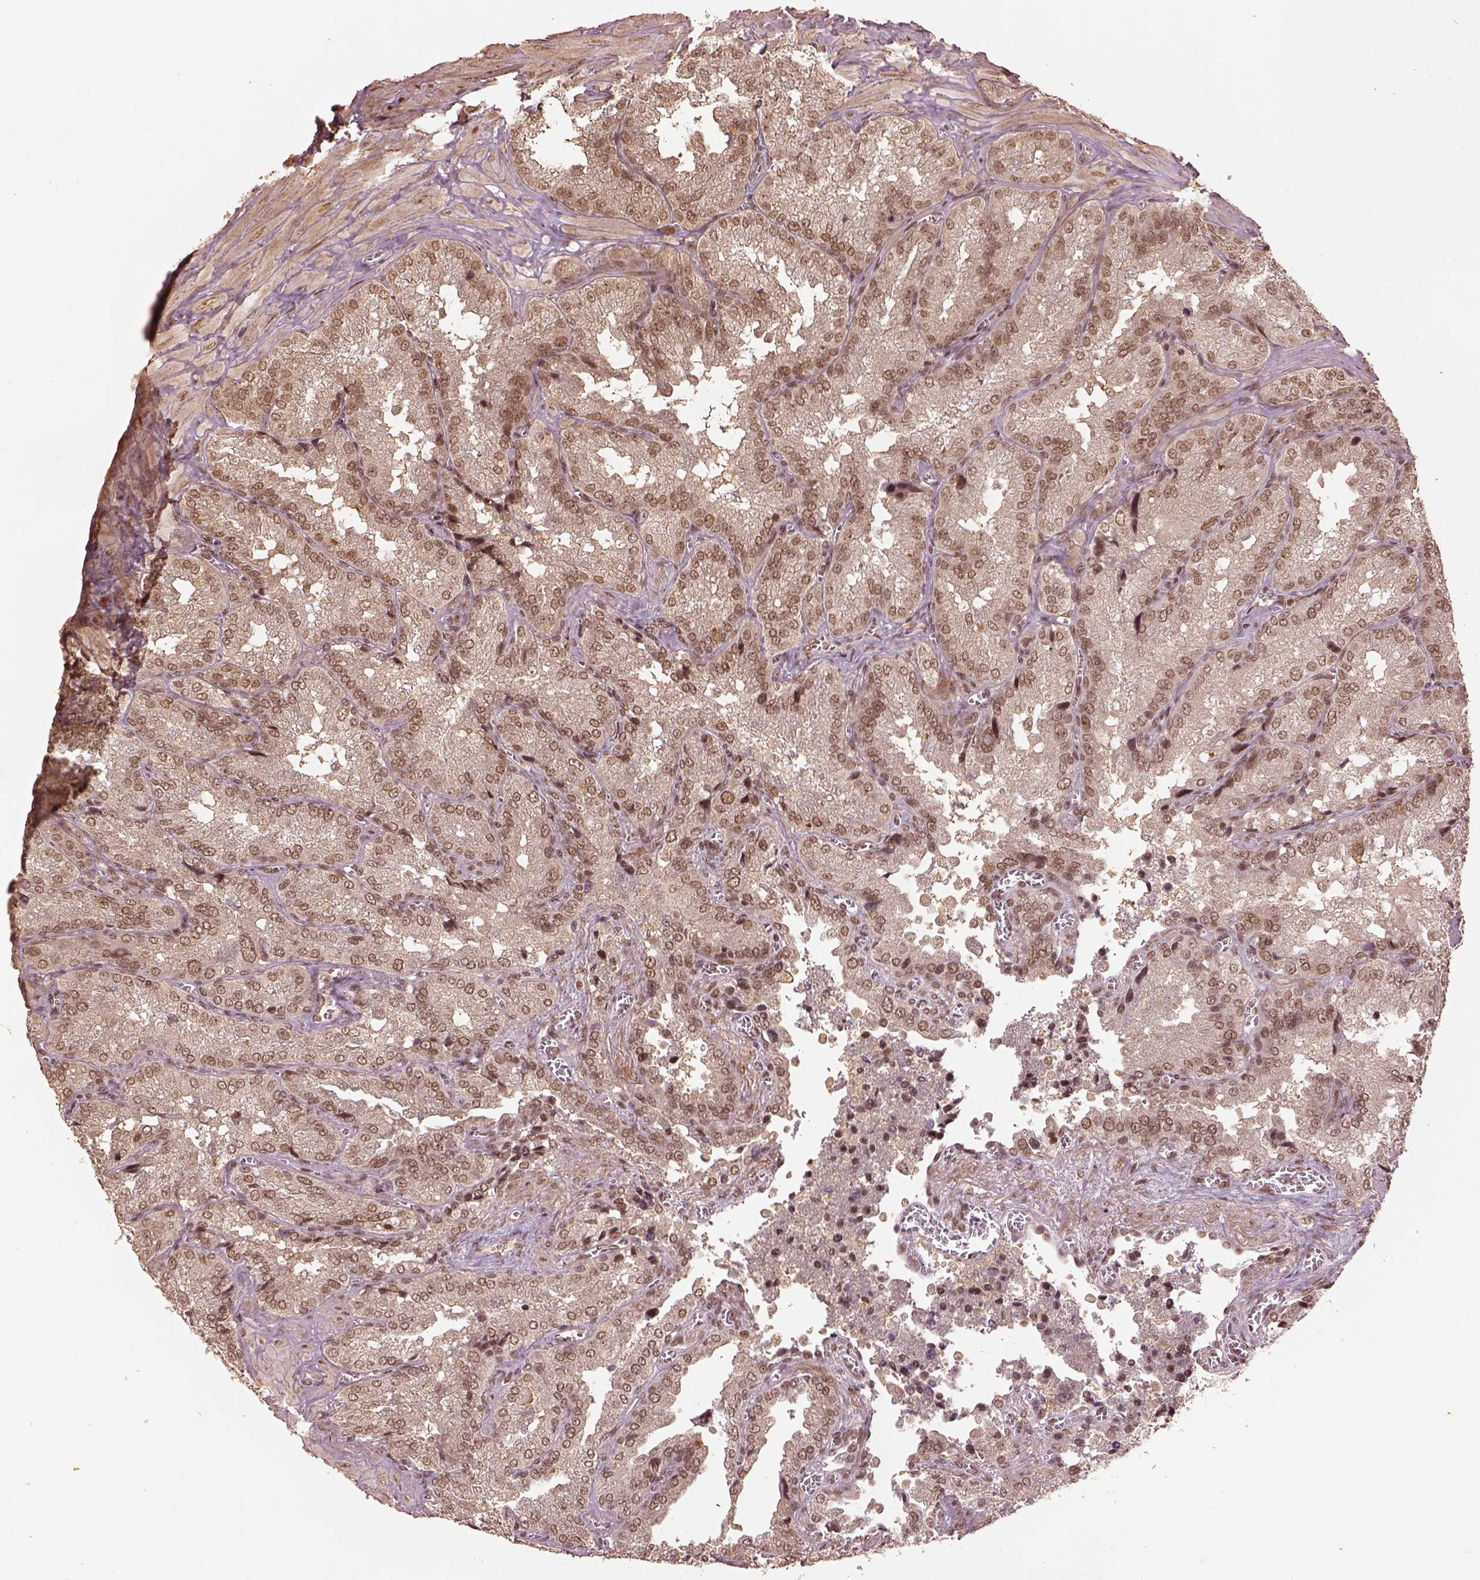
{"staining": {"intensity": "moderate", "quantity": ">75%", "location": "nuclear"}, "tissue": "seminal vesicle", "cell_type": "Glandular cells", "image_type": "normal", "snomed": [{"axis": "morphology", "description": "Normal tissue, NOS"}, {"axis": "topography", "description": "Seminal veicle"}], "caption": "Glandular cells show medium levels of moderate nuclear positivity in about >75% of cells in normal seminal vesicle. The staining was performed using DAB (3,3'-diaminobenzidine) to visualize the protein expression in brown, while the nuclei were stained in blue with hematoxylin (Magnification: 20x).", "gene": "BRD9", "patient": {"sex": "male", "age": 37}}